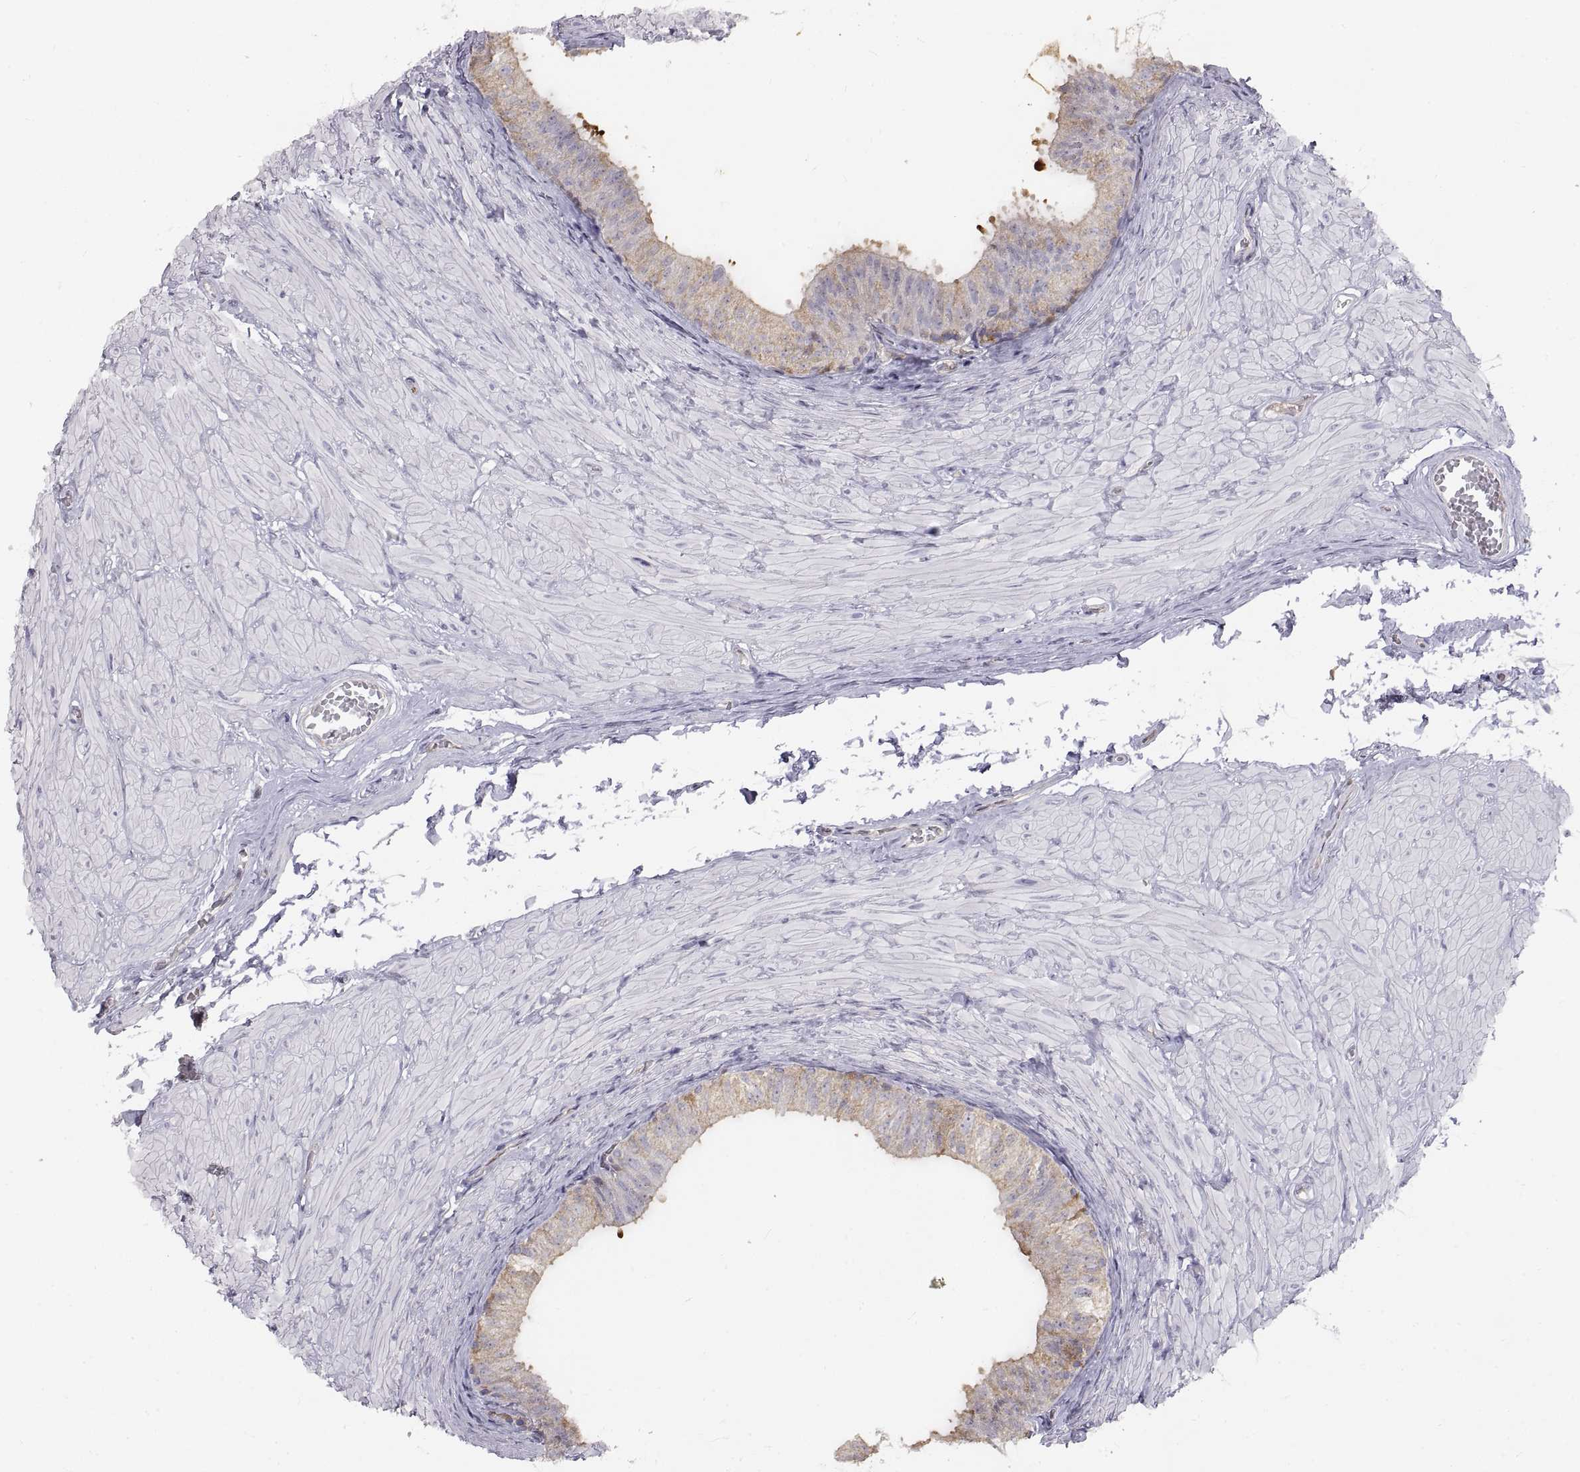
{"staining": {"intensity": "weak", "quantity": ">75%", "location": "cytoplasmic/membranous"}, "tissue": "epididymis", "cell_type": "Glandular cells", "image_type": "normal", "snomed": [{"axis": "morphology", "description": "Normal tissue, NOS"}, {"axis": "topography", "description": "Epididymis"}, {"axis": "topography", "description": "Vas deferens"}], "caption": "IHC (DAB) staining of normal human epididymis displays weak cytoplasmic/membranous protein expression in approximately >75% of glandular cells. (IHC, brightfield microscopy, high magnification).", "gene": "HSP90AB1", "patient": {"sex": "male", "age": 23}}